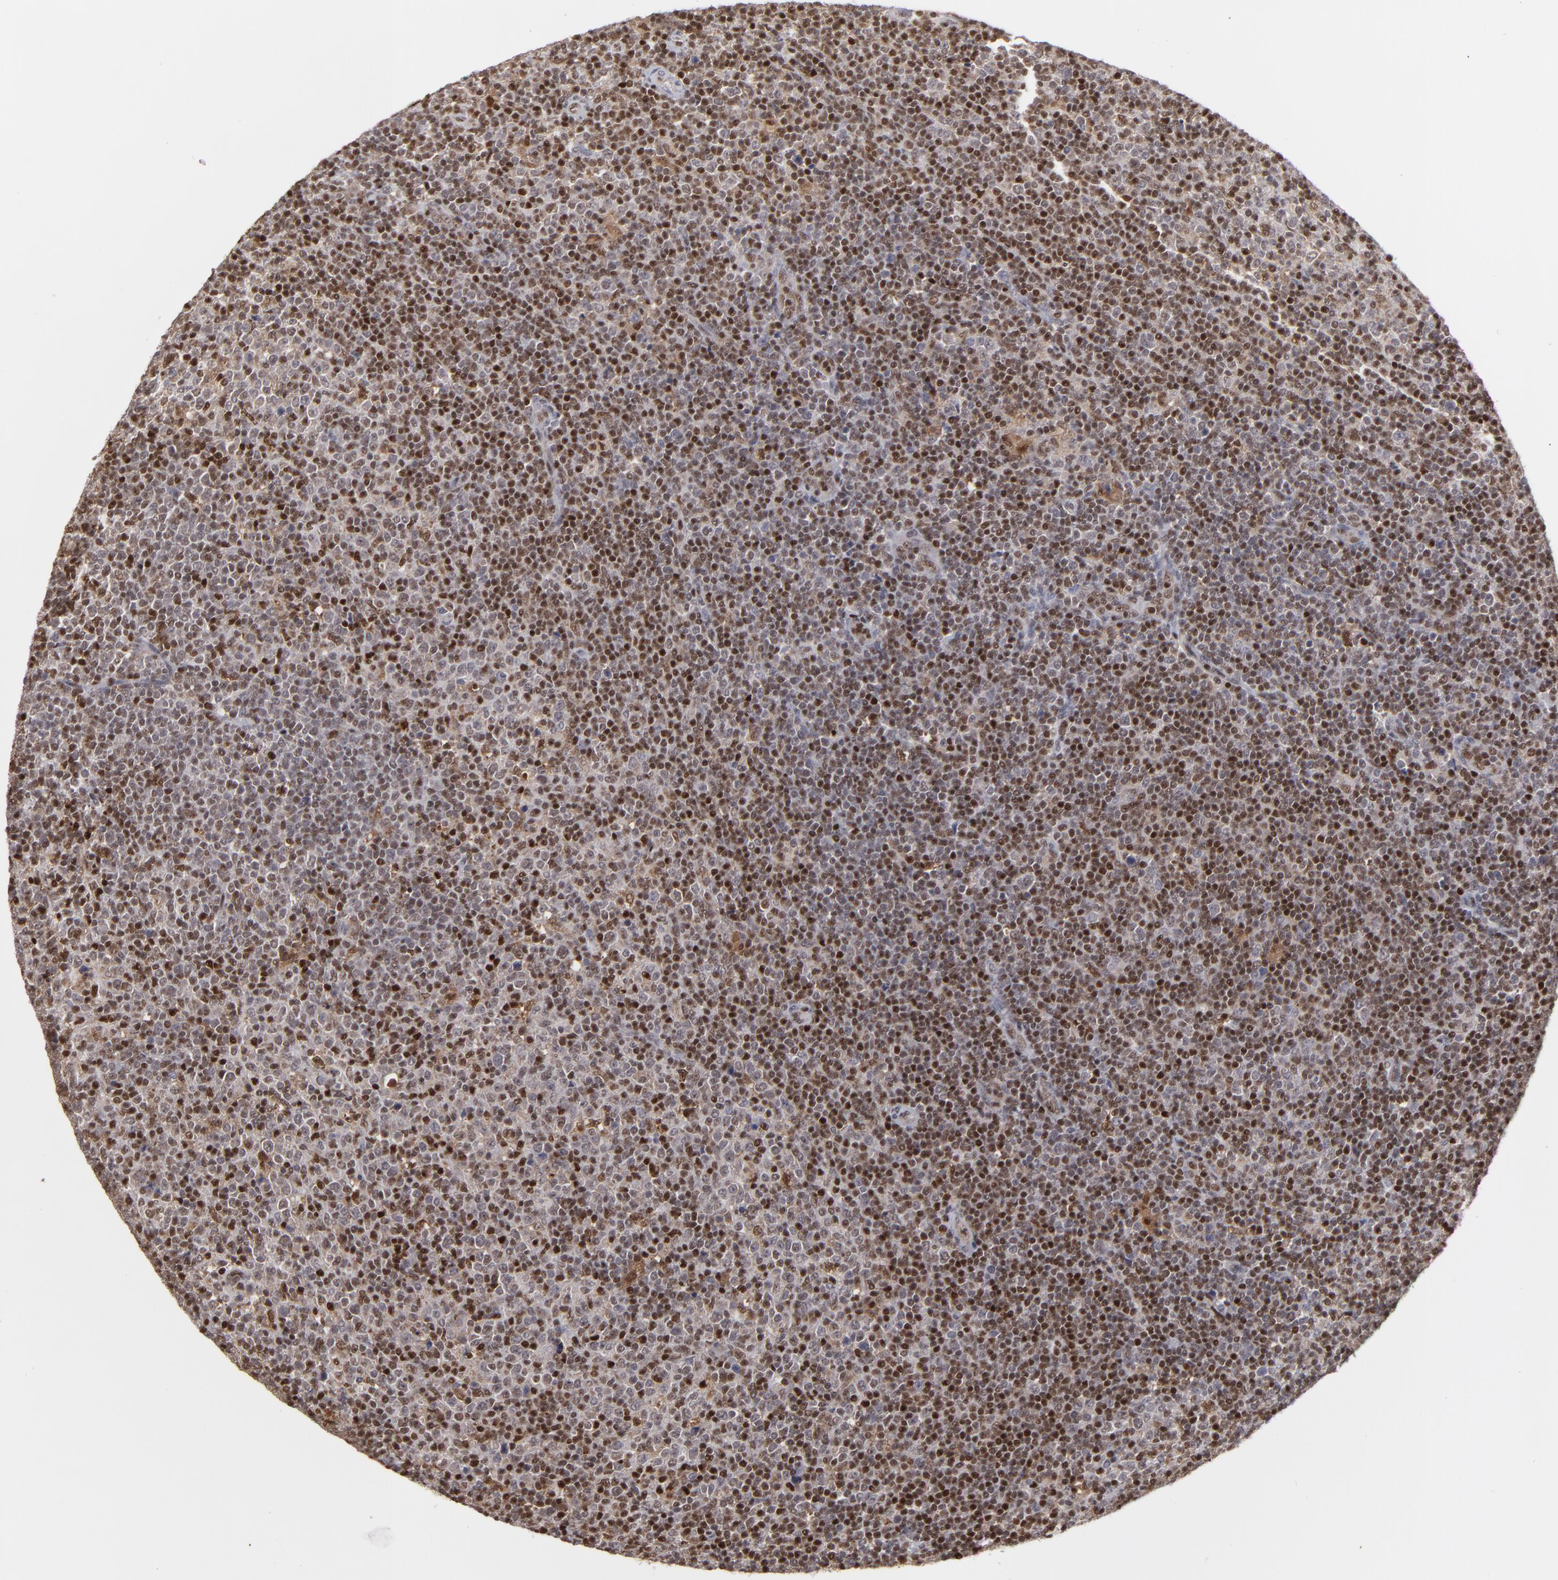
{"staining": {"intensity": "moderate", "quantity": "25%-75%", "location": "cytoplasmic/membranous,nuclear"}, "tissue": "lymphoma", "cell_type": "Tumor cells", "image_type": "cancer", "snomed": [{"axis": "morphology", "description": "Malignant lymphoma, non-Hodgkin's type, Low grade"}, {"axis": "topography", "description": "Lymph node"}], "caption": "Approximately 25%-75% of tumor cells in malignant lymphoma, non-Hodgkin's type (low-grade) demonstrate moderate cytoplasmic/membranous and nuclear protein positivity as visualized by brown immunohistochemical staining.", "gene": "GSR", "patient": {"sex": "male", "age": 70}}